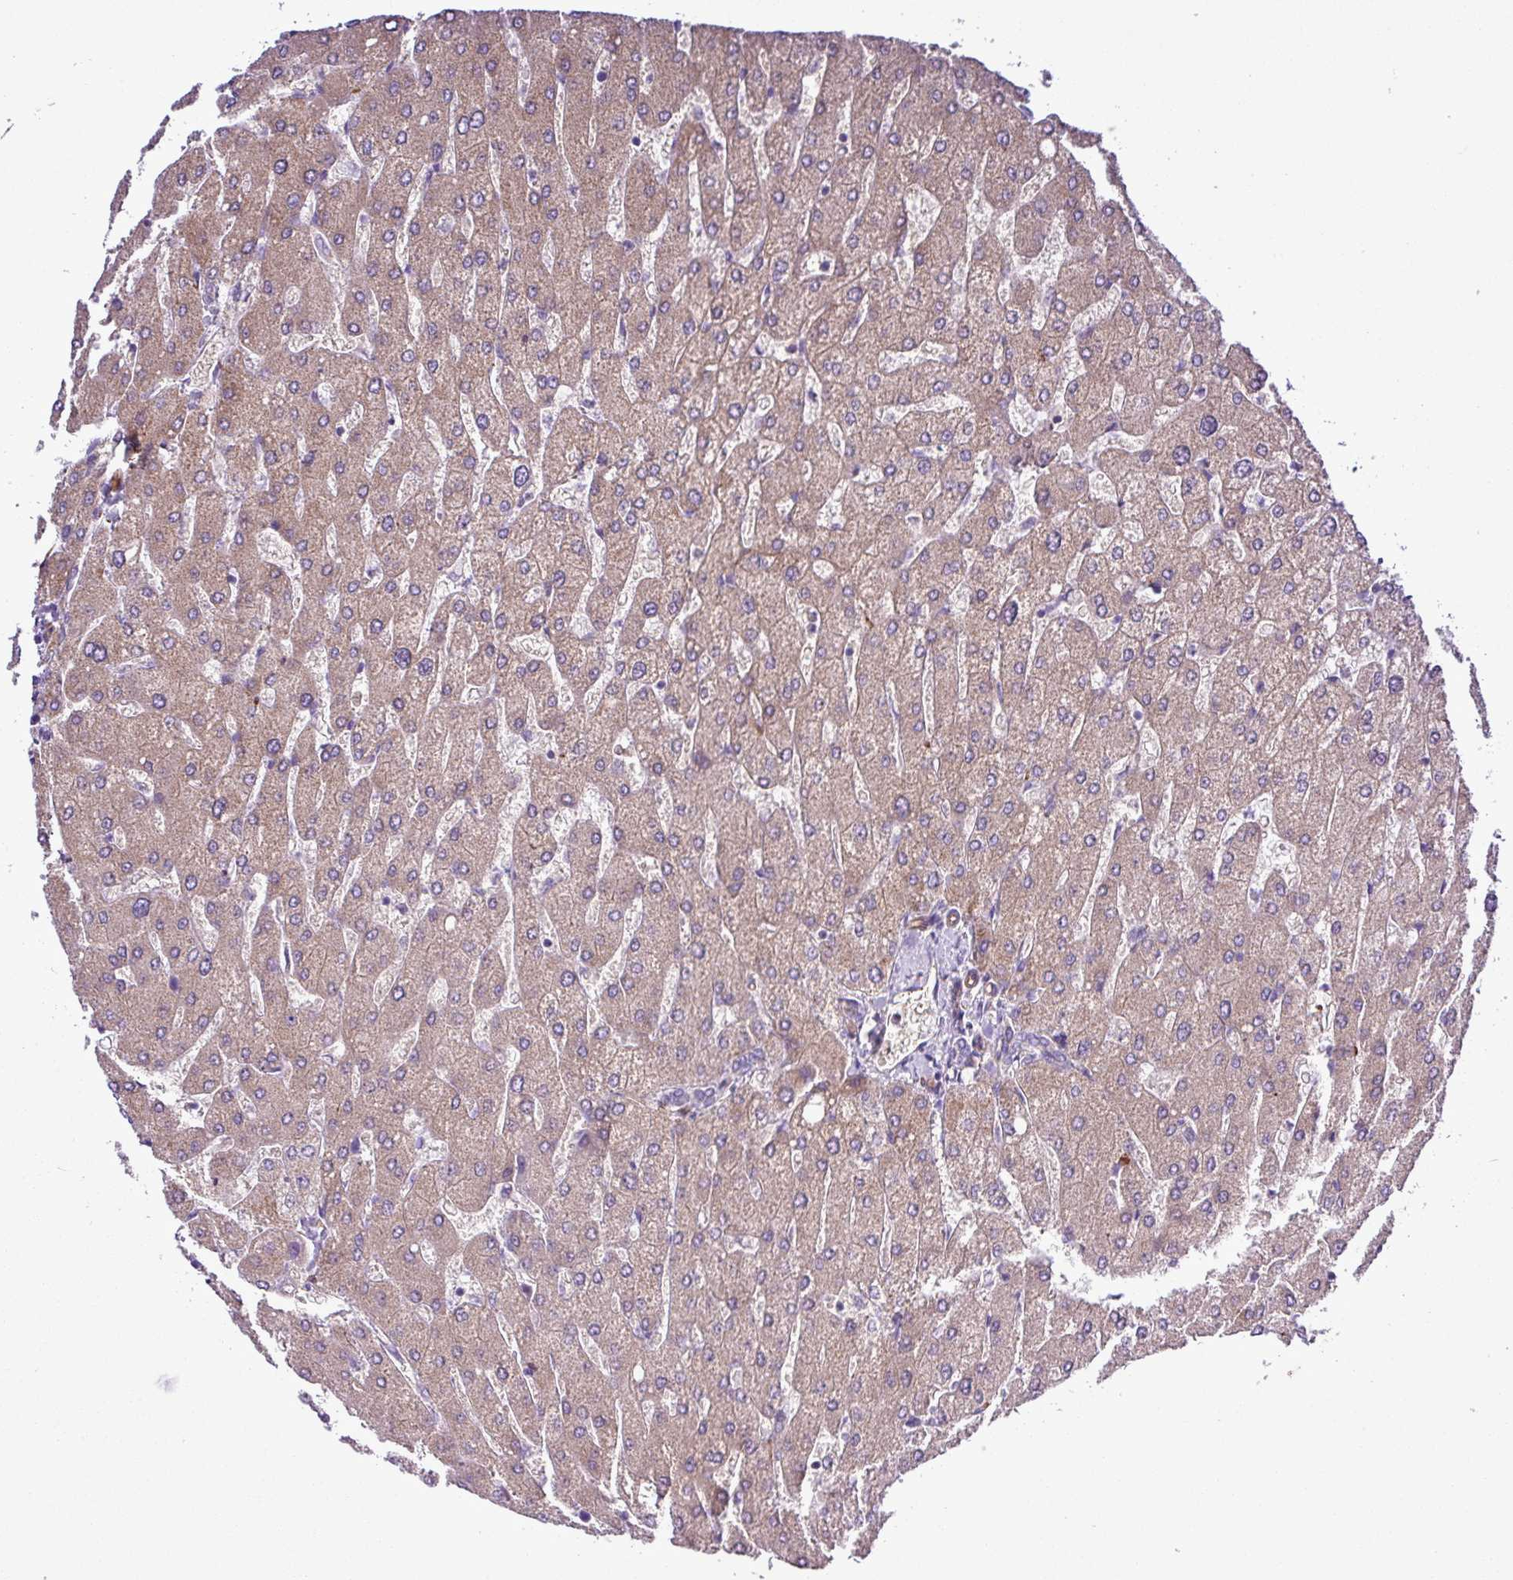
{"staining": {"intensity": "weak", "quantity": ">75%", "location": "cytoplasmic/membranous"}, "tissue": "liver", "cell_type": "Cholangiocytes", "image_type": "normal", "snomed": [{"axis": "morphology", "description": "Normal tissue, NOS"}, {"axis": "topography", "description": "Liver"}], "caption": "The photomicrograph reveals a brown stain indicating the presence of a protein in the cytoplasmic/membranous of cholangiocytes in liver.", "gene": "CWH43", "patient": {"sex": "male", "age": 55}}